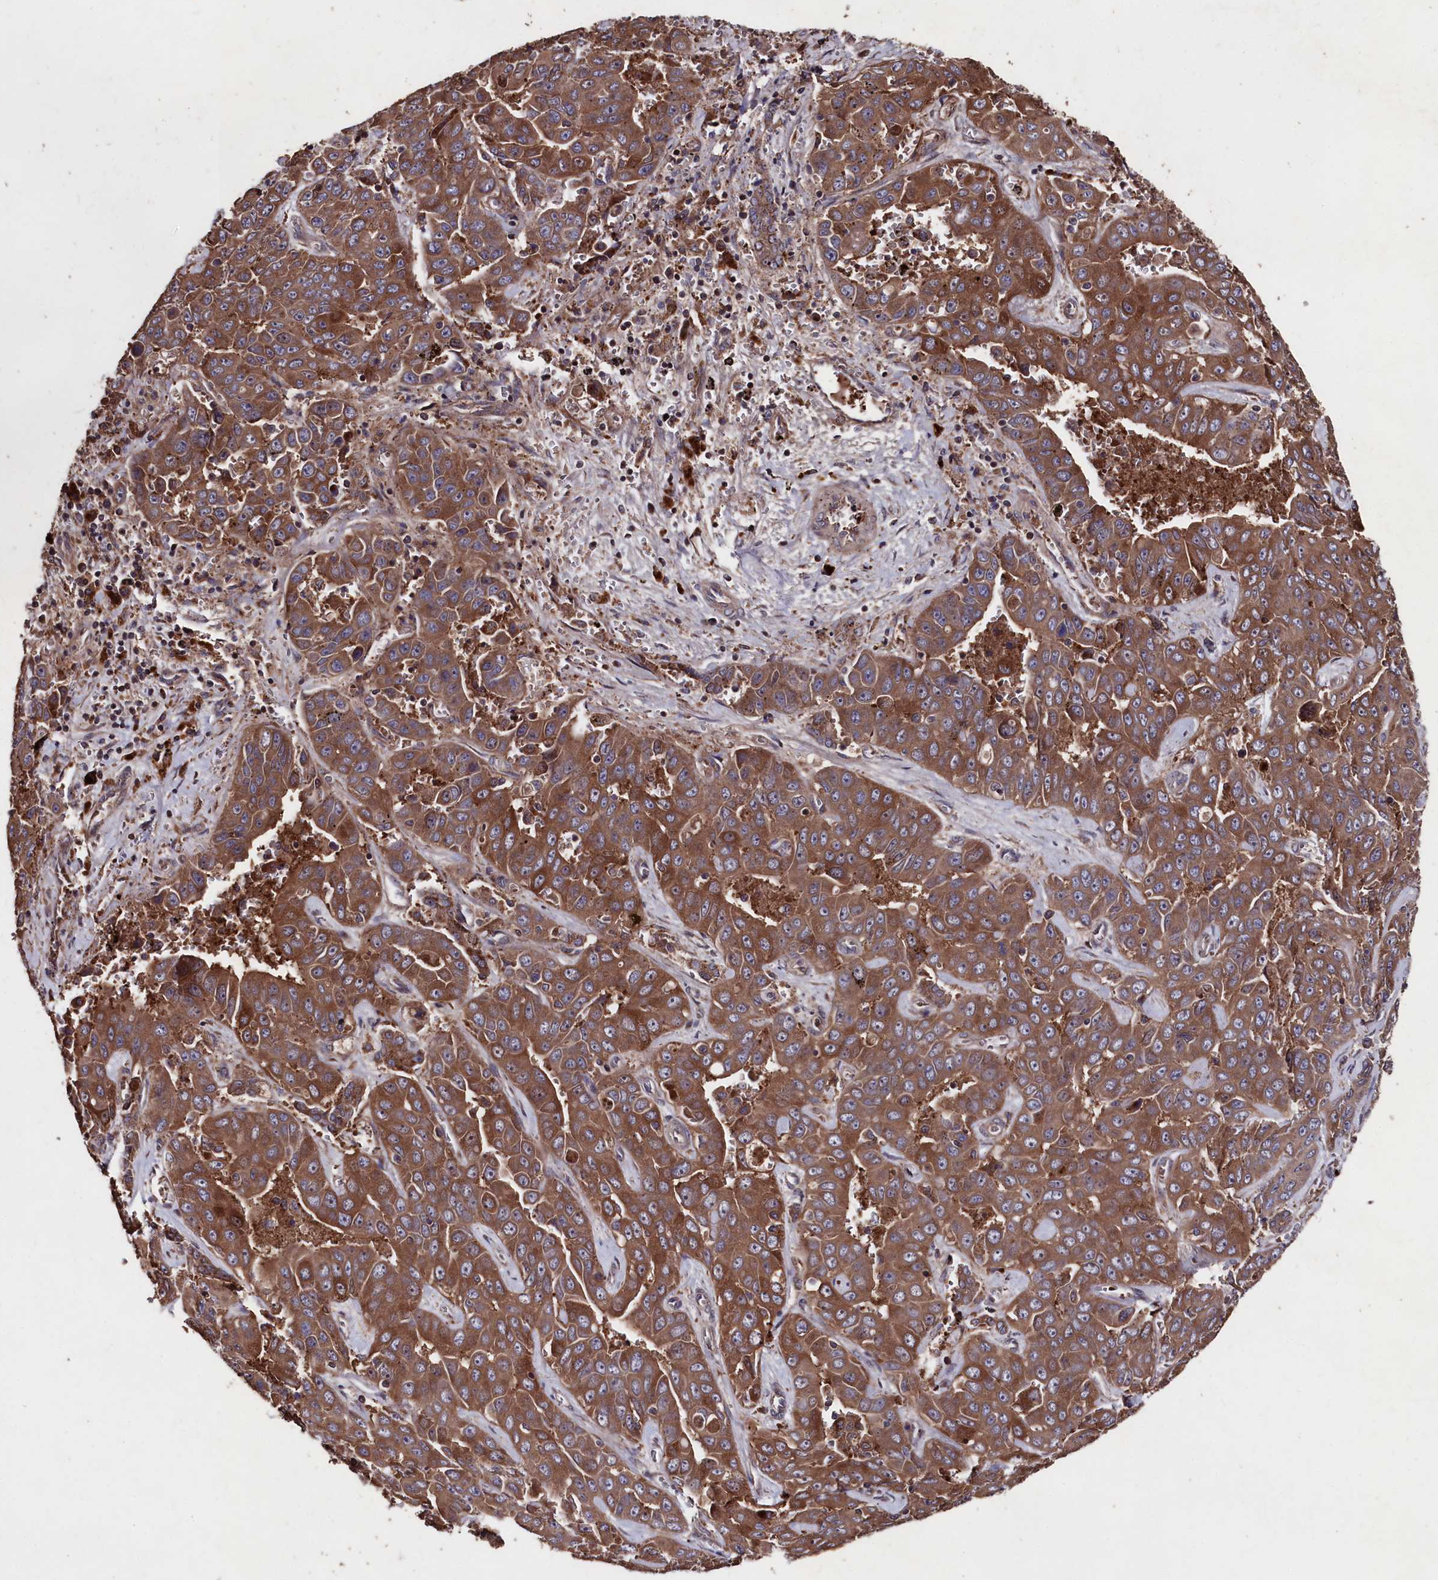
{"staining": {"intensity": "moderate", "quantity": ">75%", "location": "cytoplasmic/membranous"}, "tissue": "liver cancer", "cell_type": "Tumor cells", "image_type": "cancer", "snomed": [{"axis": "morphology", "description": "Cholangiocarcinoma"}, {"axis": "topography", "description": "Liver"}], "caption": "Cholangiocarcinoma (liver) stained with a protein marker shows moderate staining in tumor cells.", "gene": "MYO1H", "patient": {"sex": "female", "age": 52}}